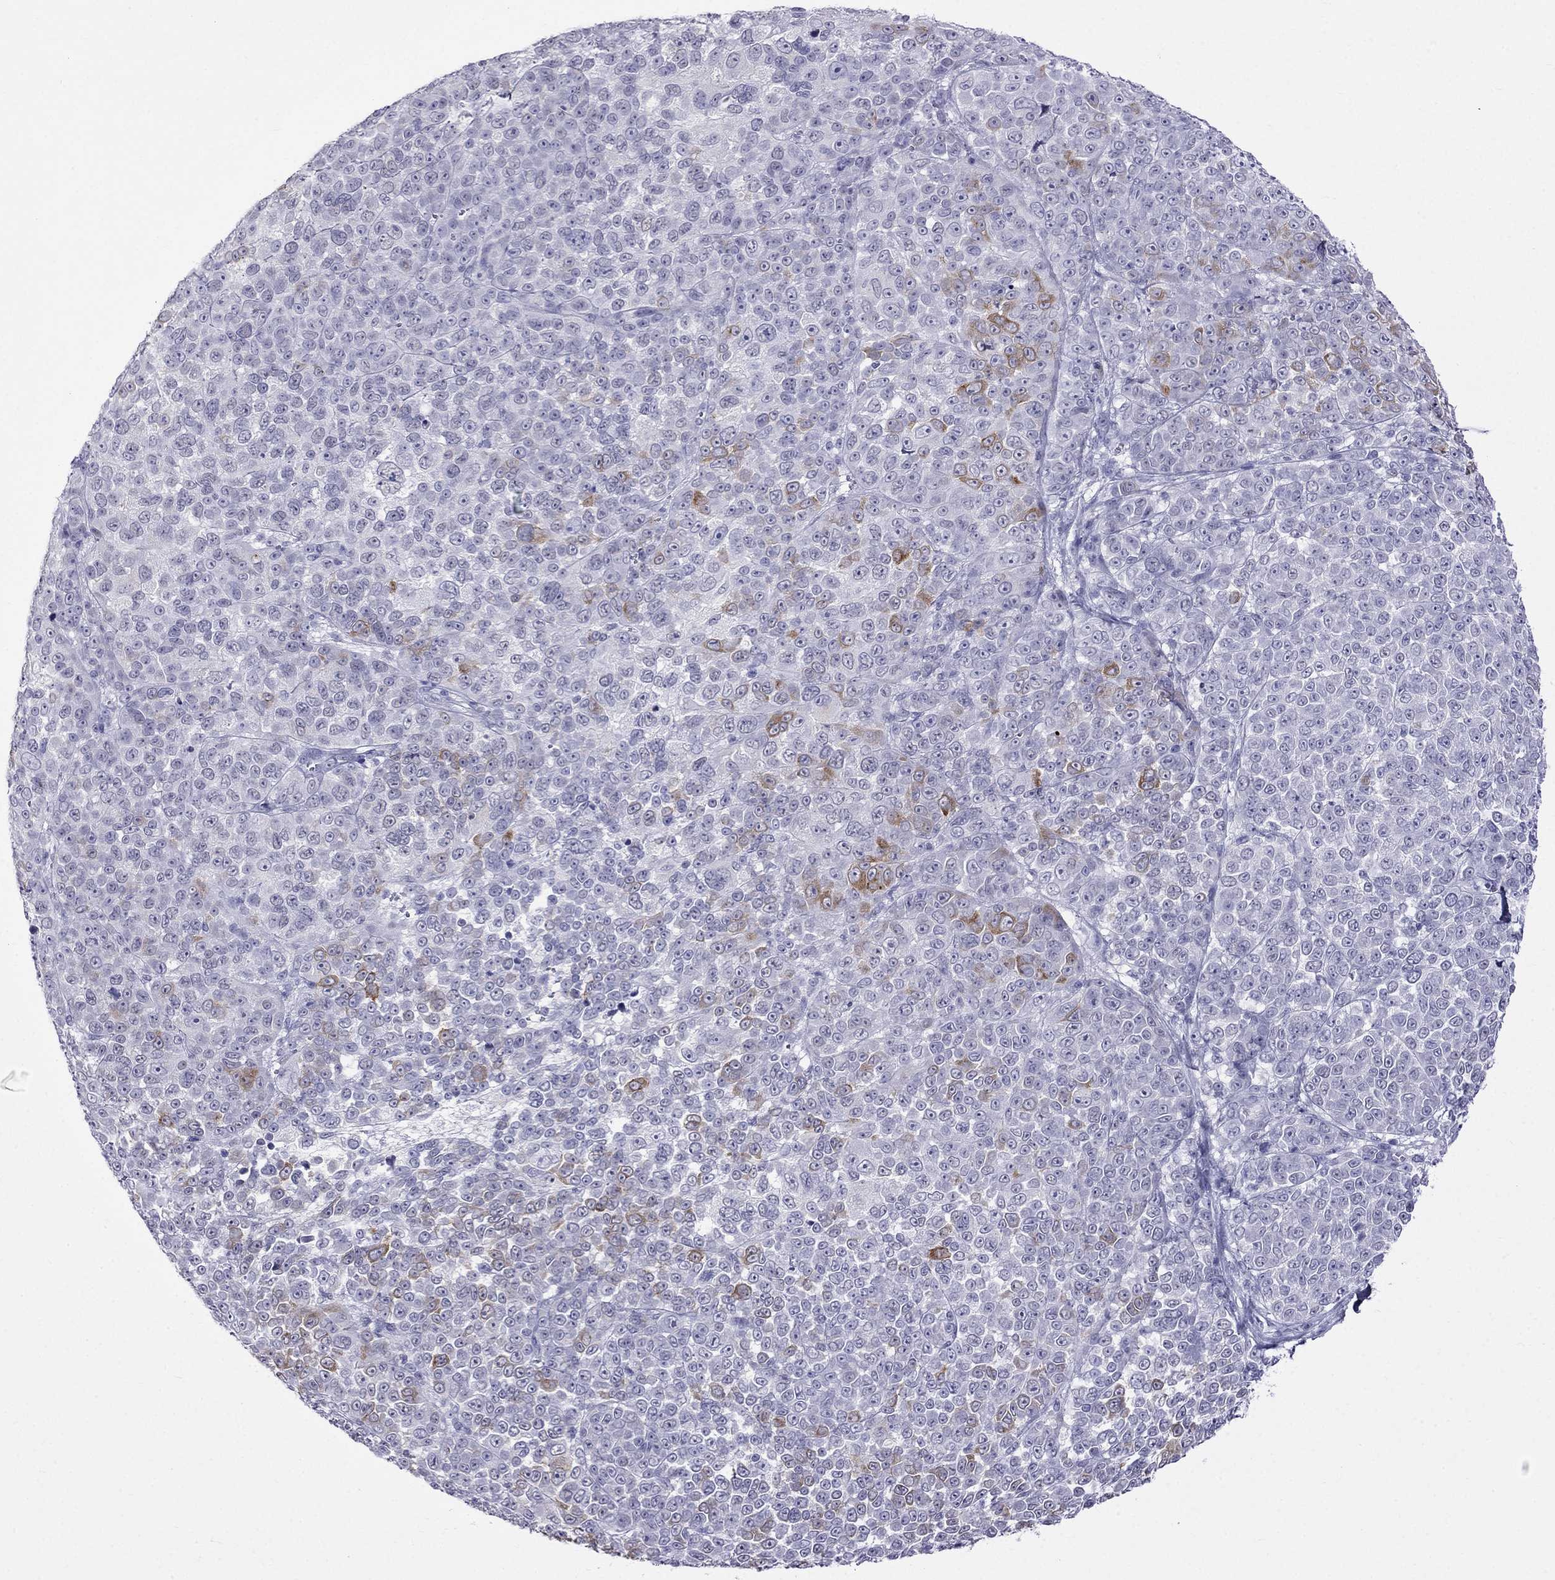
{"staining": {"intensity": "moderate", "quantity": "<25%", "location": "cytoplasmic/membranous"}, "tissue": "melanoma", "cell_type": "Tumor cells", "image_type": "cancer", "snomed": [{"axis": "morphology", "description": "Malignant melanoma, NOS"}, {"axis": "topography", "description": "Skin"}], "caption": "Immunohistochemistry image of neoplastic tissue: malignant melanoma stained using immunohistochemistry (IHC) reveals low levels of moderate protein expression localized specifically in the cytoplasmic/membranous of tumor cells, appearing as a cytoplasmic/membranous brown color.", "gene": "MGP", "patient": {"sex": "female", "age": 95}}